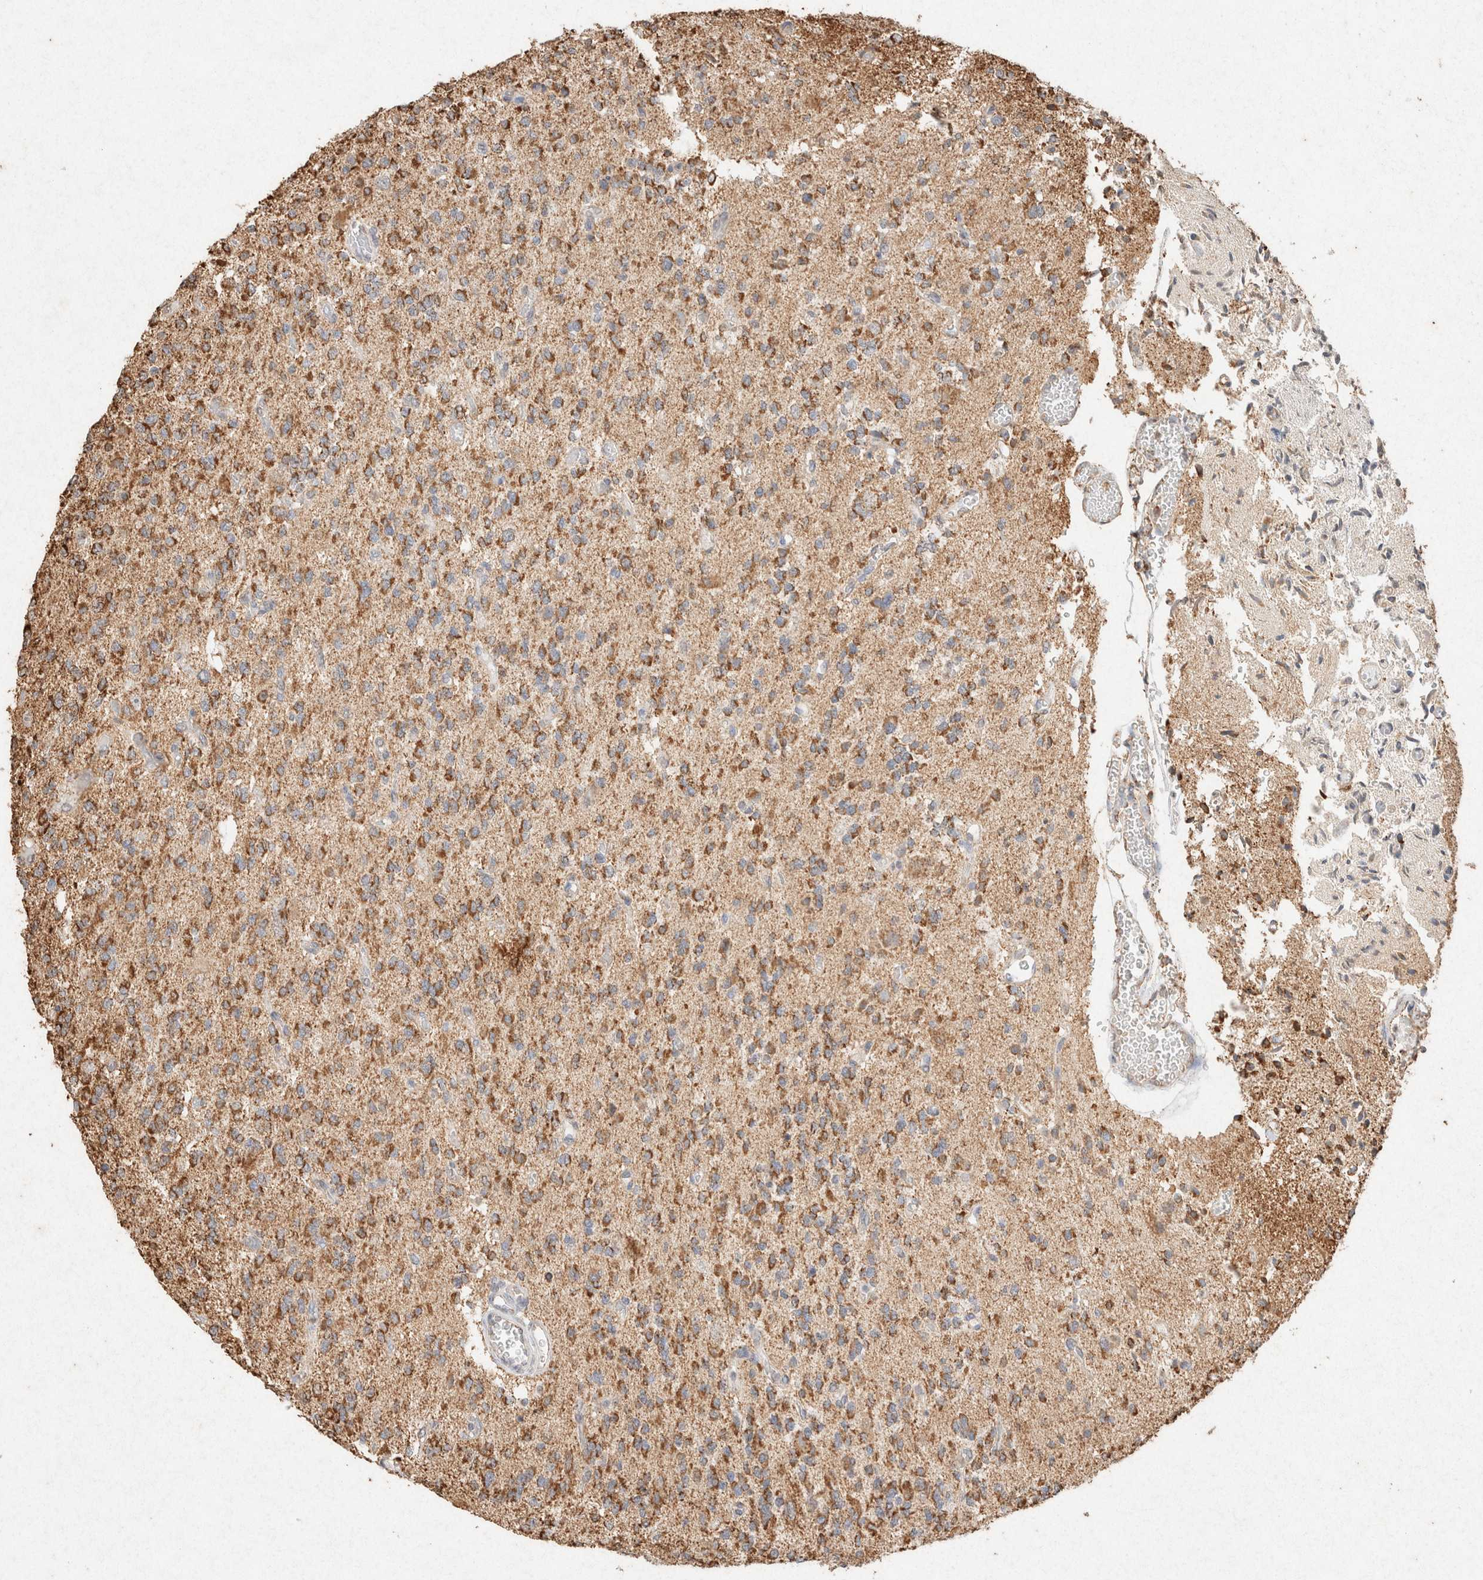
{"staining": {"intensity": "moderate", "quantity": ">75%", "location": "cytoplasmic/membranous"}, "tissue": "glioma", "cell_type": "Tumor cells", "image_type": "cancer", "snomed": [{"axis": "morphology", "description": "Glioma, malignant, Low grade"}, {"axis": "topography", "description": "Brain"}], "caption": "Malignant glioma (low-grade) stained with a protein marker shows moderate staining in tumor cells.", "gene": "SDC2", "patient": {"sex": "male", "age": 38}}